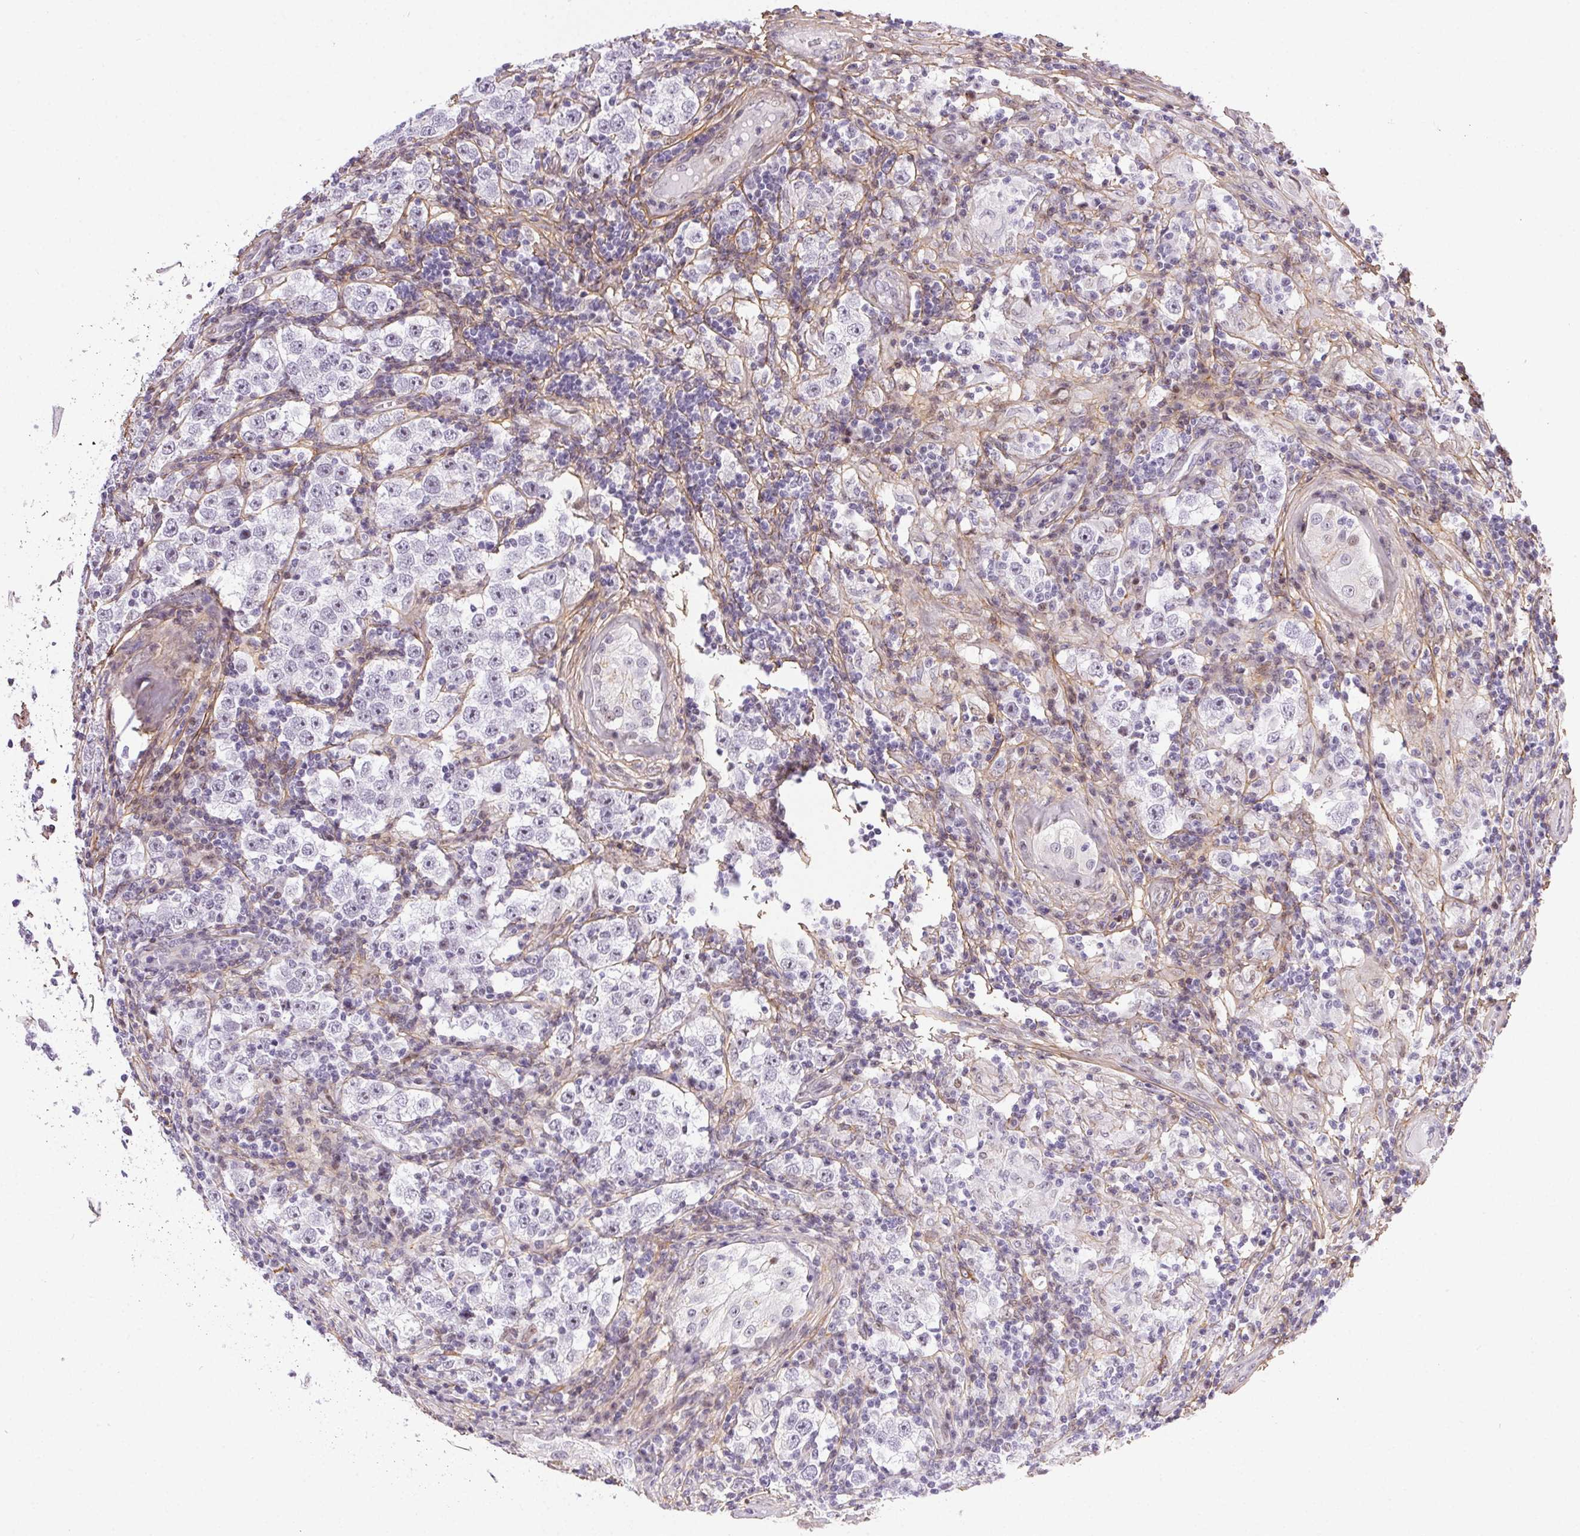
{"staining": {"intensity": "negative", "quantity": "none", "location": "none"}, "tissue": "urothelial cancer", "cell_type": "Tumor cells", "image_type": "cancer", "snomed": [{"axis": "morphology", "description": "Normal tissue, NOS"}, {"axis": "morphology", "description": "Urothelial carcinoma, High grade"}, {"axis": "morphology", "description": "Seminoma, NOS"}, {"axis": "morphology", "description": "Carcinoma, Embryonal, NOS"}, {"axis": "topography", "description": "Urinary bladder"}, {"axis": "topography", "description": "Testis"}], "caption": "The histopathology image demonstrates no staining of tumor cells in embryonal carcinoma.", "gene": "PDZD2", "patient": {"sex": "male", "age": 41}}